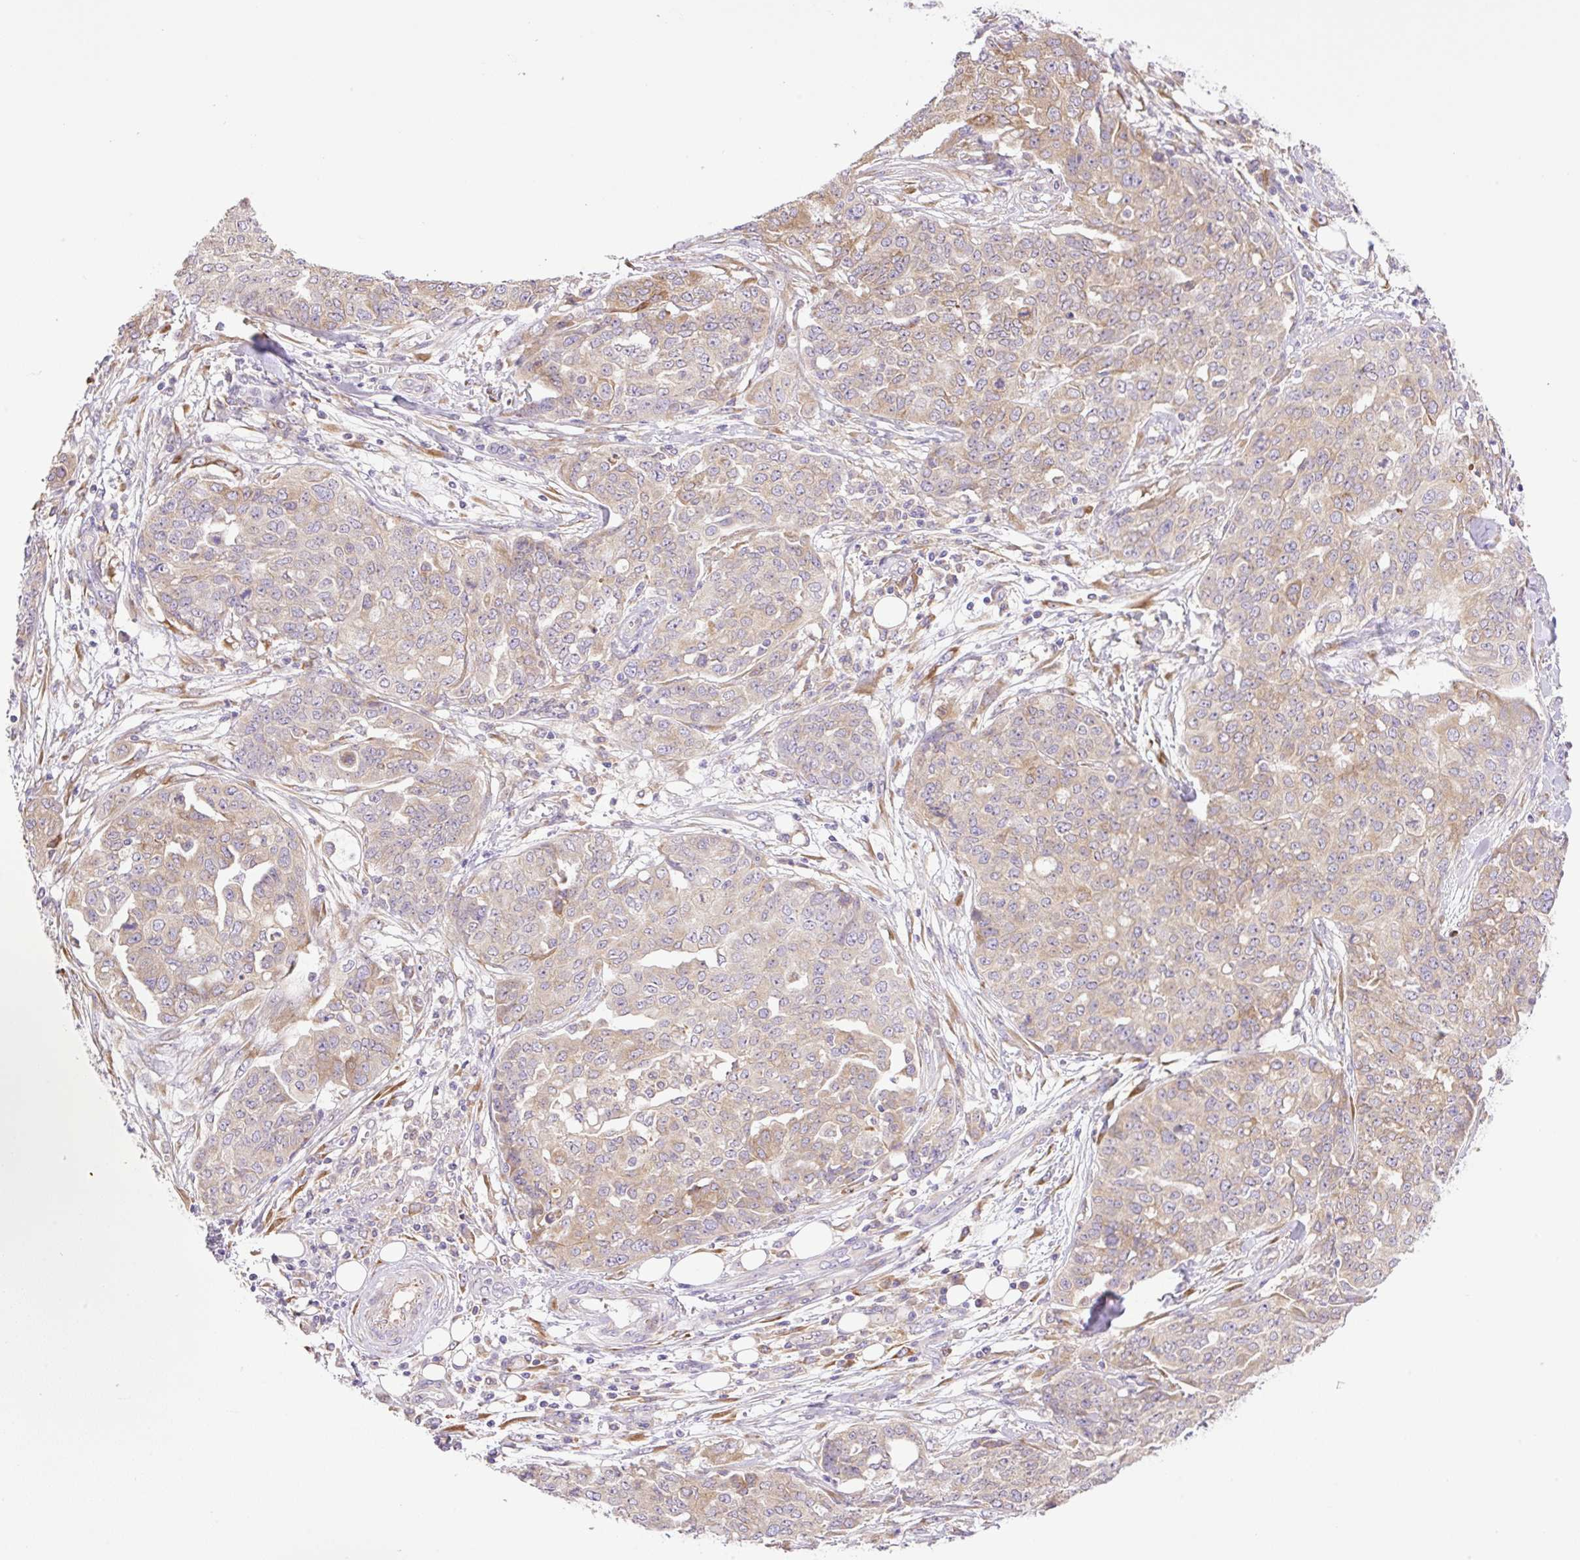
{"staining": {"intensity": "weak", "quantity": "25%-75%", "location": "cytoplasmic/membranous"}, "tissue": "ovarian cancer", "cell_type": "Tumor cells", "image_type": "cancer", "snomed": [{"axis": "morphology", "description": "Cystadenocarcinoma, serous, NOS"}, {"axis": "topography", "description": "Soft tissue"}, {"axis": "topography", "description": "Ovary"}], "caption": "Ovarian serous cystadenocarcinoma was stained to show a protein in brown. There is low levels of weak cytoplasmic/membranous expression in approximately 25%-75% of tumor cells.", "gene": "POFUT1", "patient": {"sex": "female", "age": 57}}